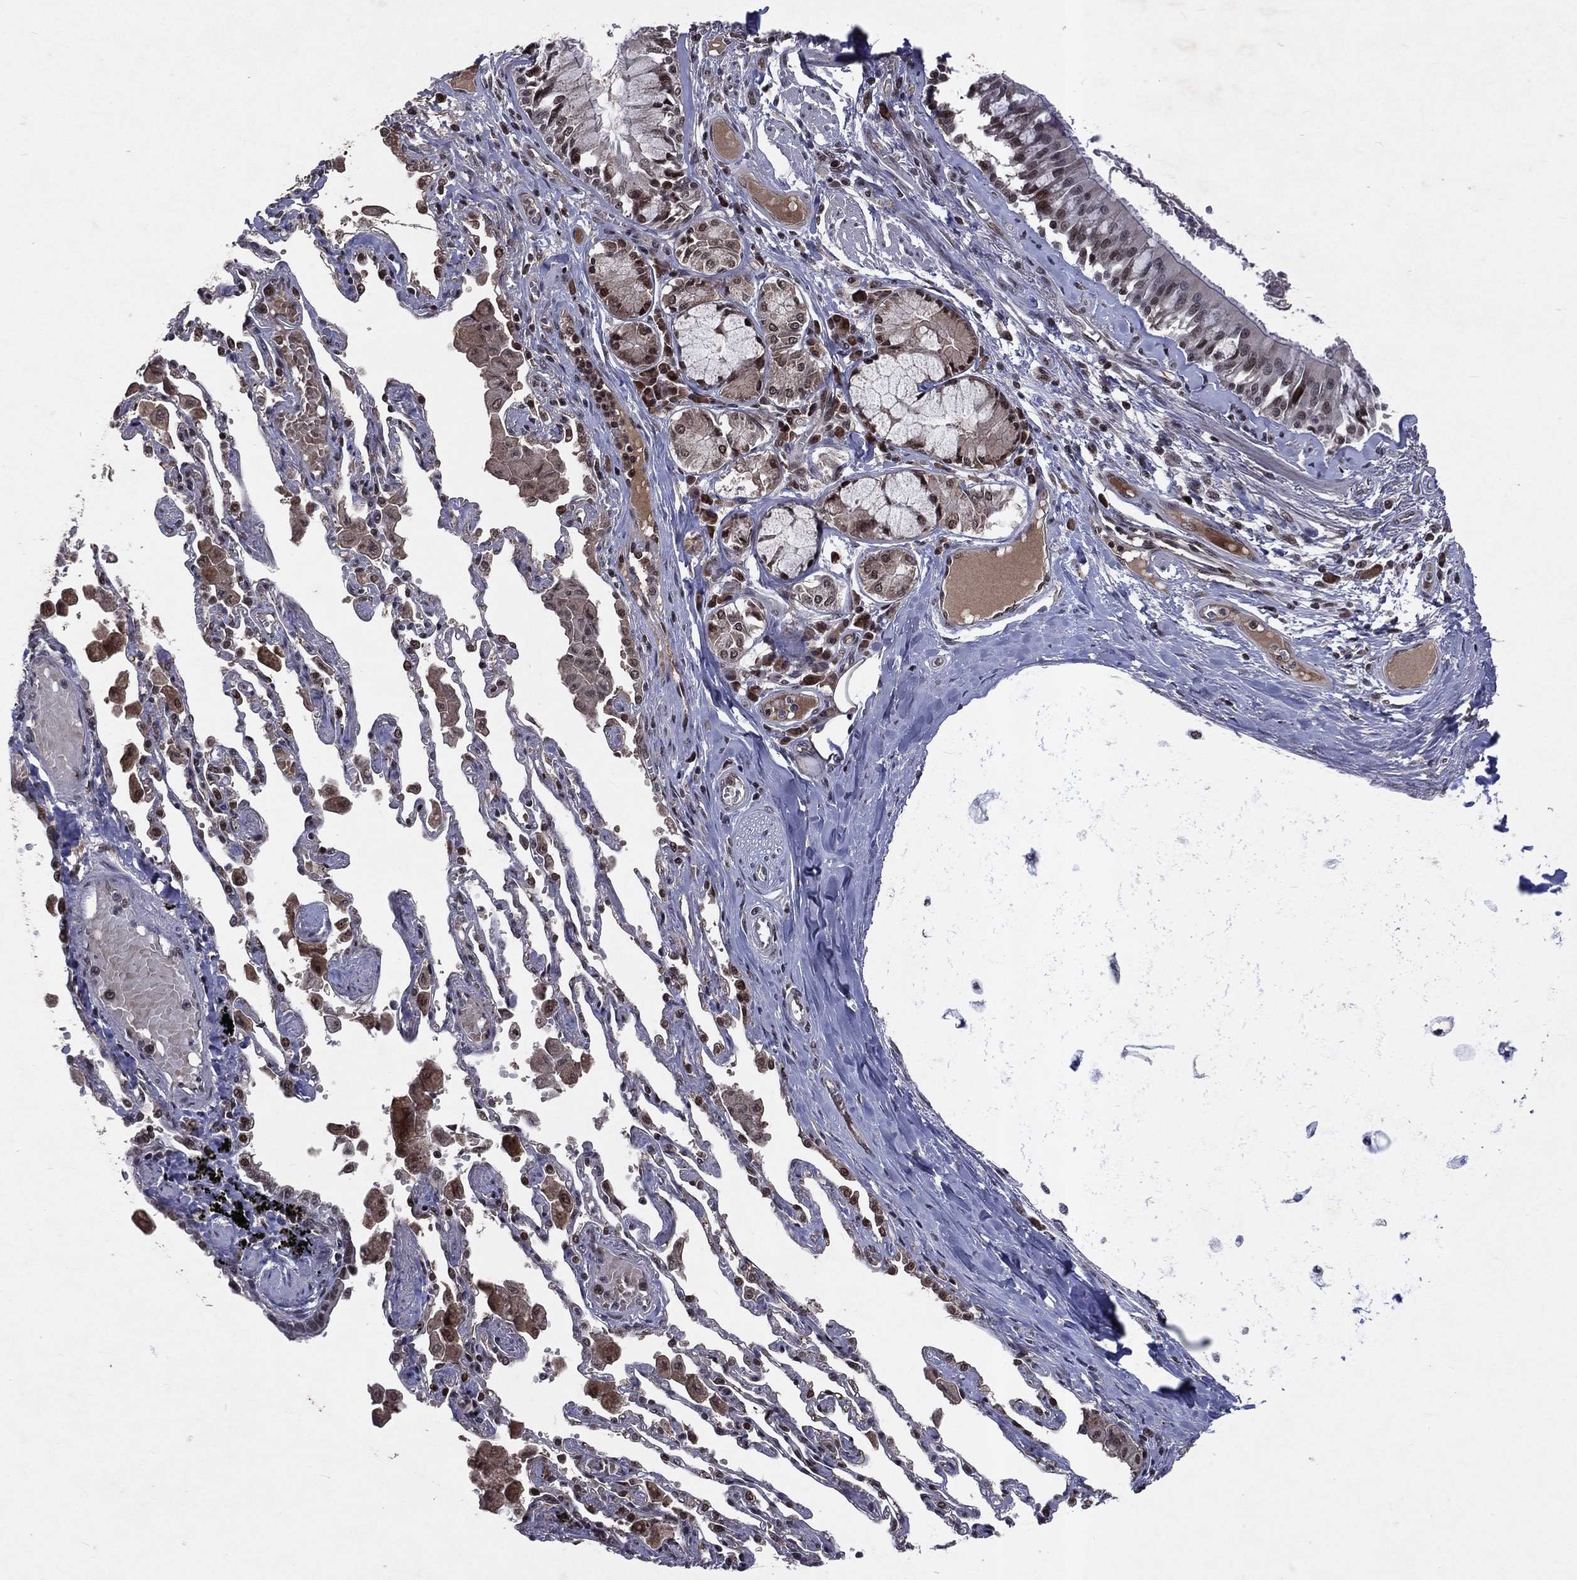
{"staining": {"intensity": "strong", "quantity": "25%-75%", "location": "nuclear"}, "tissue": "bronchus", "cell_type": "Respiratory epithelial cells", "image_type": "normal", "snomed": [{"axis": "morphology", "description": "Normal tissue, NOS"}, {"axis": "morphology", "description": "Squamous cell carcinoma, NOS"}, {"axis": "topography", "description": "Cartilage tissue"}, {"axis": "topography", "description": "Bronchus"}, {"axis": "topography", "description": "Lung"}], "caption": "Strong nuclear protein positivity is identified in about 25%-75% of respiratory epithelial cells in bronchus.", "gene": "DMAP1", "patient": {"sex": "female", "age": 49}}